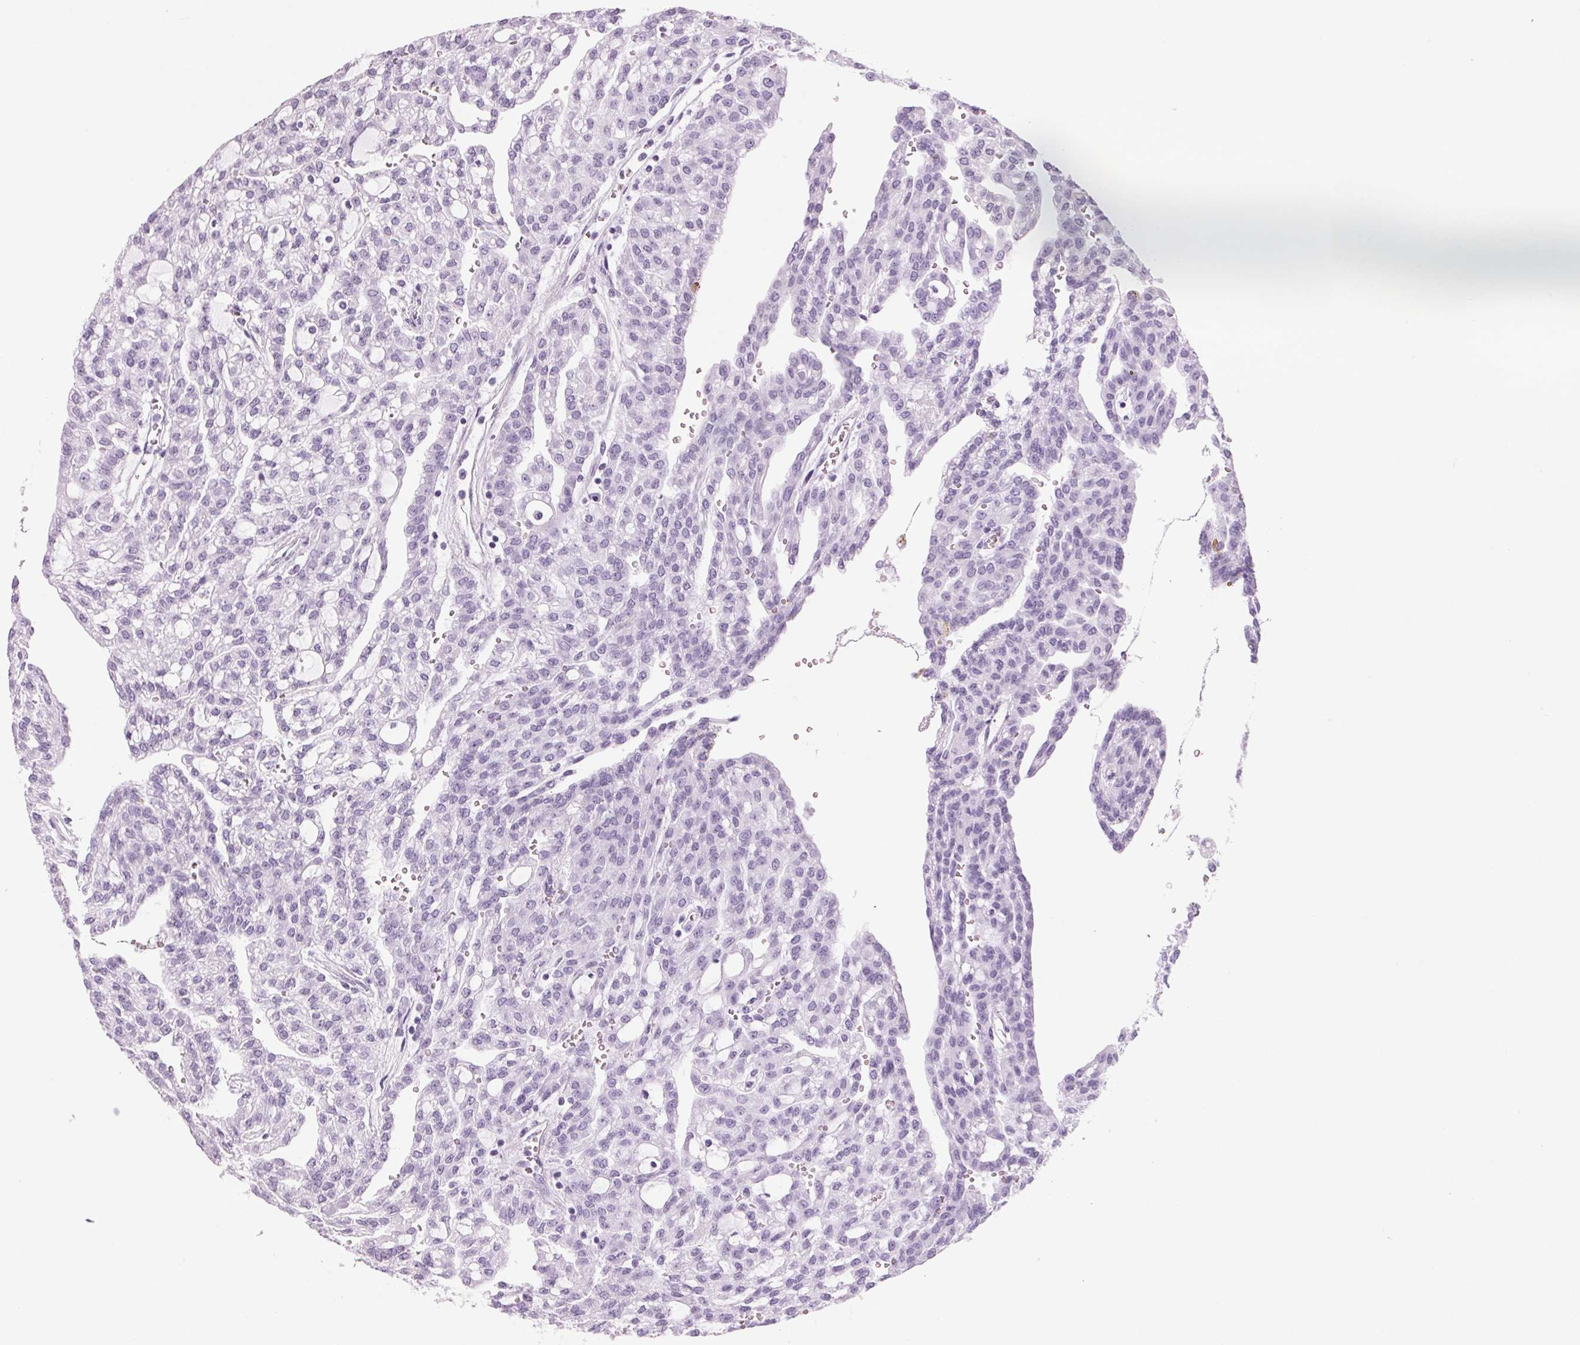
{"staining": {"intensity": "negative", "quantity": "none", "location": "none"}, "tissue": "renal cancer", "cell_type": "Tumor cells", "image_type": "cancer", "snomed": [{"axis": "morphology", "description": "Adenocarcinoma, NOS"}, {"axis": "topography", "description": "Kidney"}], "caption": "Histopathology image shows no significant protein staining in tumor cells of adenocarcinoma (renal). (DAB IHC with hematoxylin counter stain).", "gene": "ADAM20", "patient": {"sex": "male", "age": 63}}